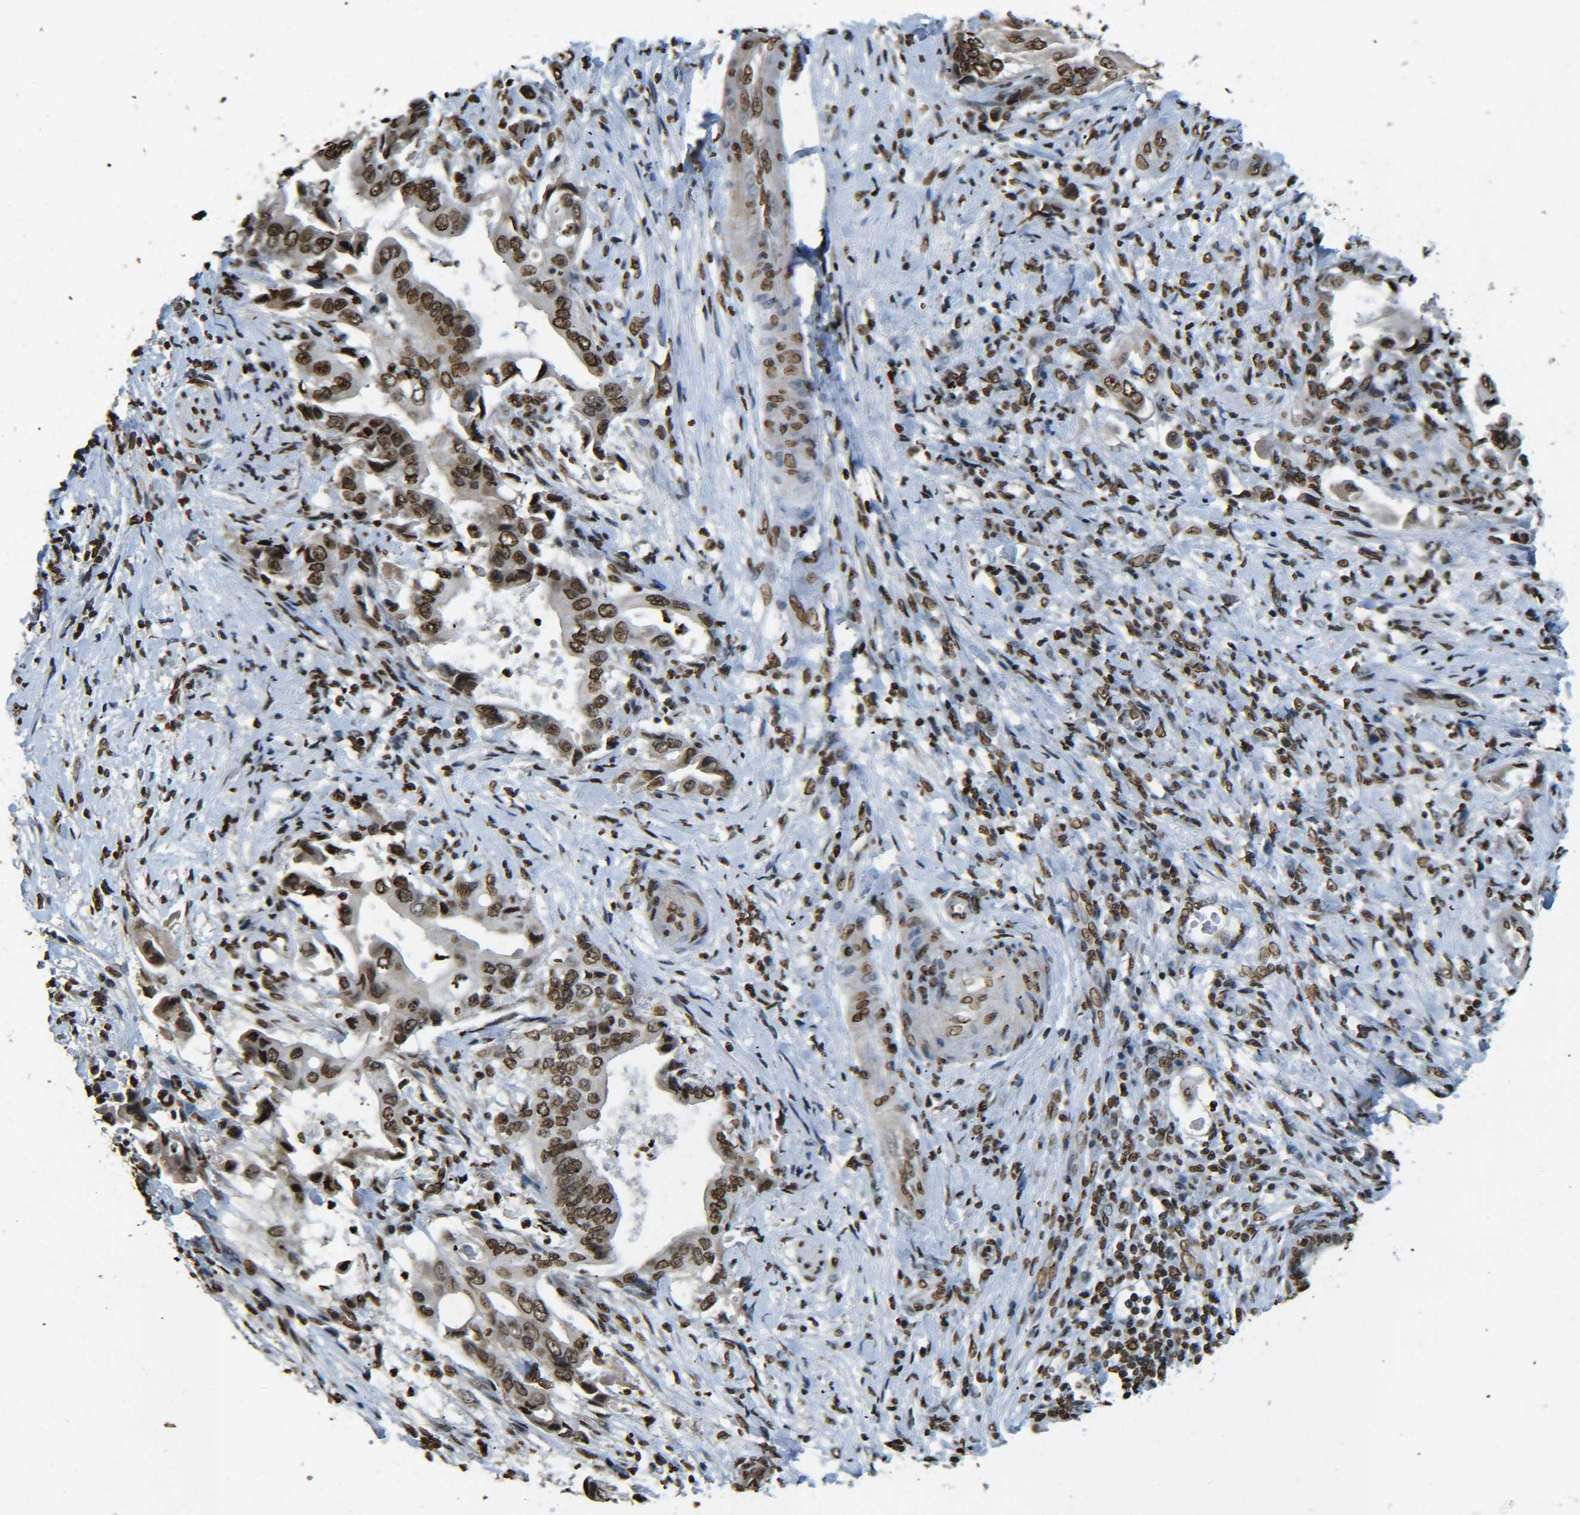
{"staining": {"intensity": "strong", "quantity": ">75%", "location": "nuclear"}, "tissue": "liver cancer", "cell_type": "Tumor cells", "image_type": "cancer", "snomed": [{"axis": "morphology", "description": "Cholangiocarcinoma"}, {"axis": "topography", "description": "Liver"}], "caption": "Protein expression analysis of cholangiocarcinoma (liver) demonstrates strong nuclear expression in approximately >75% of tumor cells. The protein of interest is stained brown, and the nuclei are stained in blue (DAB IHC with brightfield microscopy, high magnification).", "gene": "H4C16", "patient": {"sex": "male", "age": 58}}